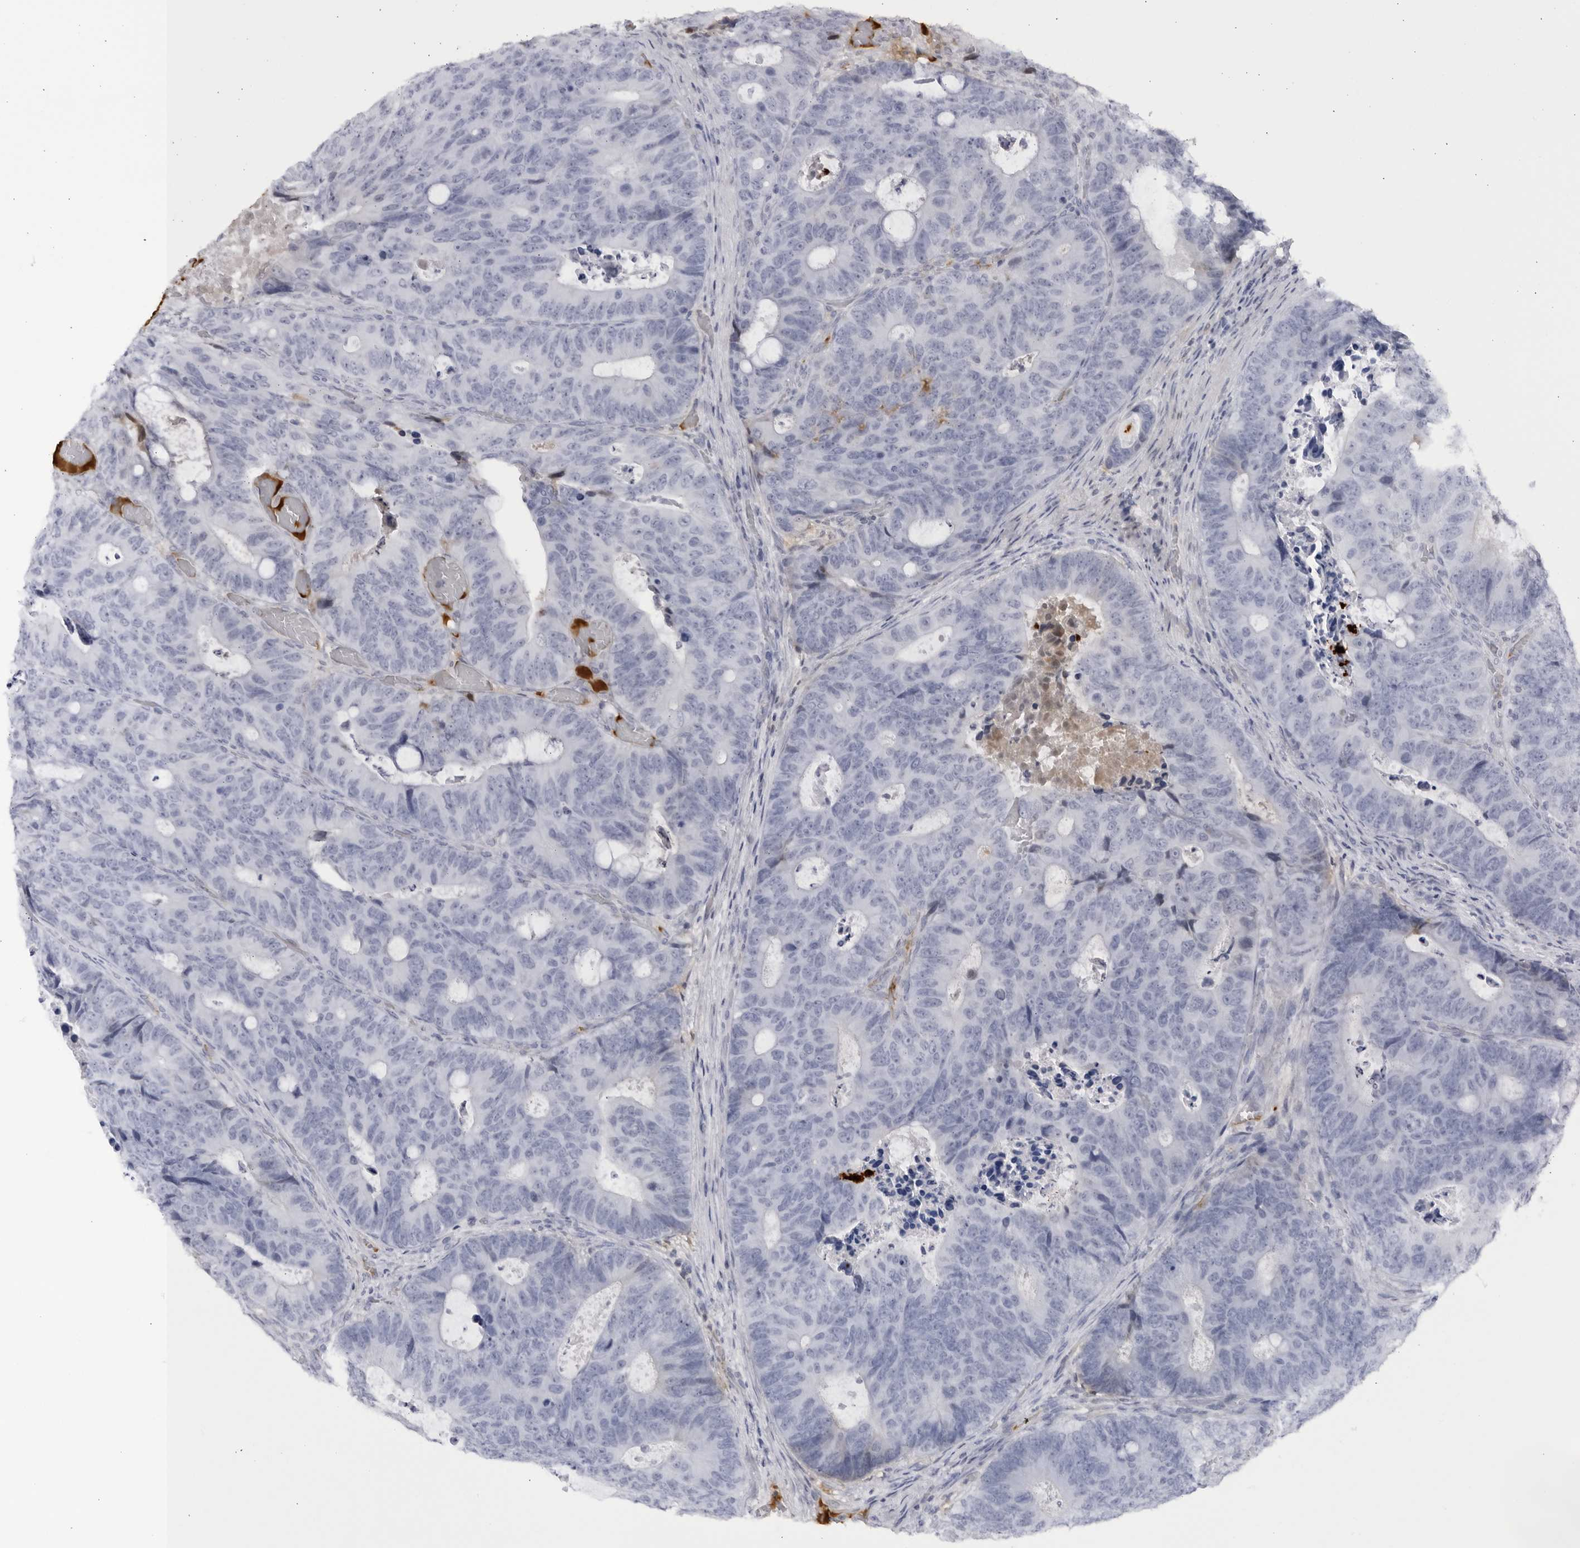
{"staining": {"intensity": "negative", "quantity": "none", "location": "none"}, "tissue": "colorectal cancer", "cell_type": "Tumor cells", "image_type": "cancer", "snomed": [{"axis": "morphology", "description": "Adenocarcinoma, NOS"}, {"axis": "topography", "description": "Colon"}], "caption": "This is a image of immunohistochemistry (IHC) staining of colorectal adenocarcinoma, which shows no expression in tumor cells. (Stains: DAB (3,3'-diaminobenzidine) immunohistochemistry with hematoxylin counter stain, Microscopy: brightfield microscopy at high magnification).", "gene": "CNBD1", "patient": {"sex": "male", "age": 87}}